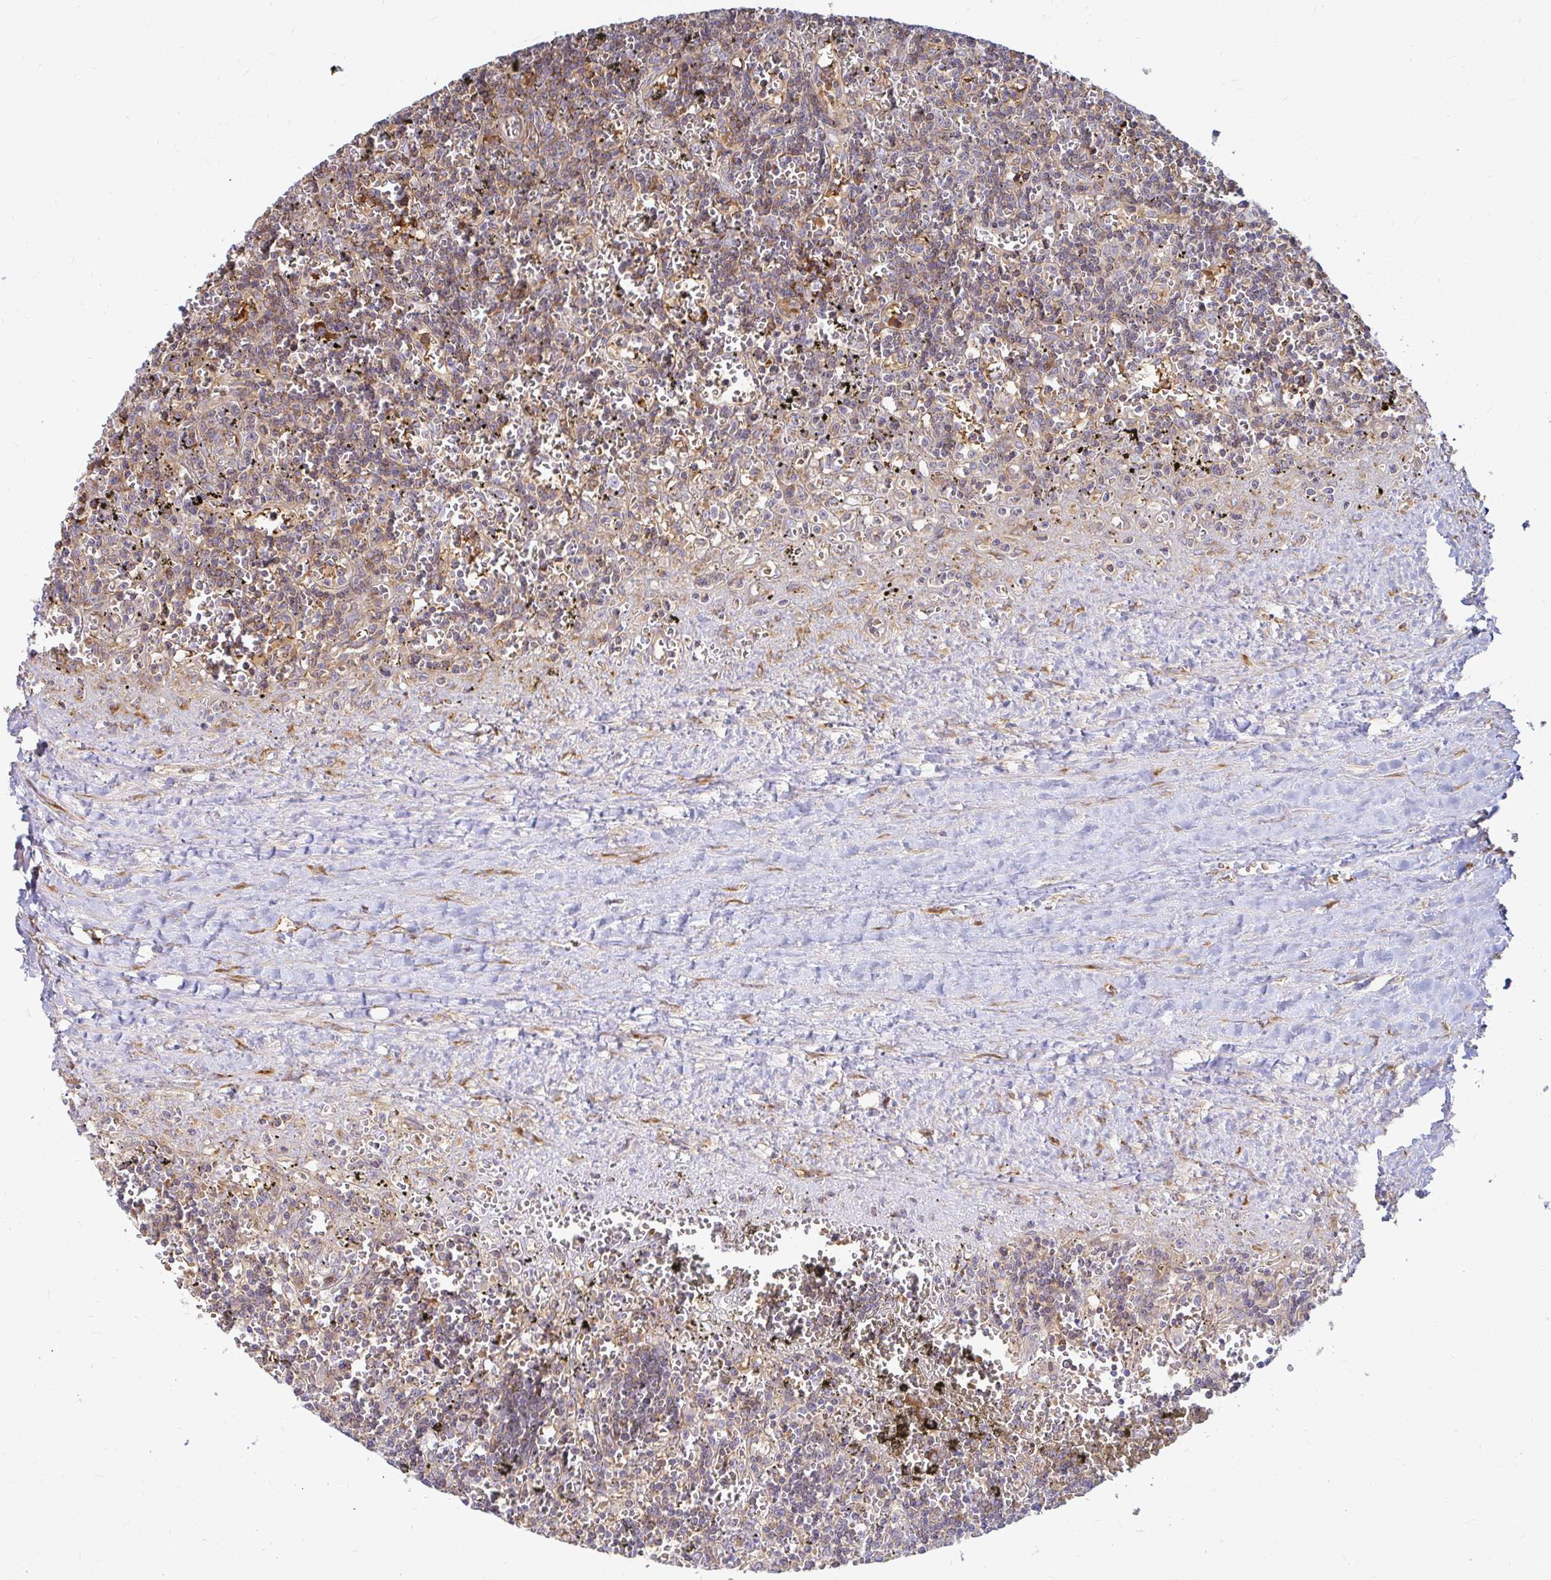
{"staining": {"intensity": "weak", "quantity": "<25%", "location": "cytoplasmic/membranous"}, "tissue": "lymphoma", "cell_type": "Tumor cells", "image_type": "cancer", "snomed": [{"axis": "morphology", "description": "Malignant lymphoma, non-Hodgkin's type, Low grade"}, {"axis": "topography", "description": "Spleen"}], "caption": "This is an immunohistochemistry micrograph of low-grade malignant lymphoma, non-Hodgkin's type. There is no positivity in tumor cells.", "gene": "CAST", "patient": {"sex": "male", "age": 60}}